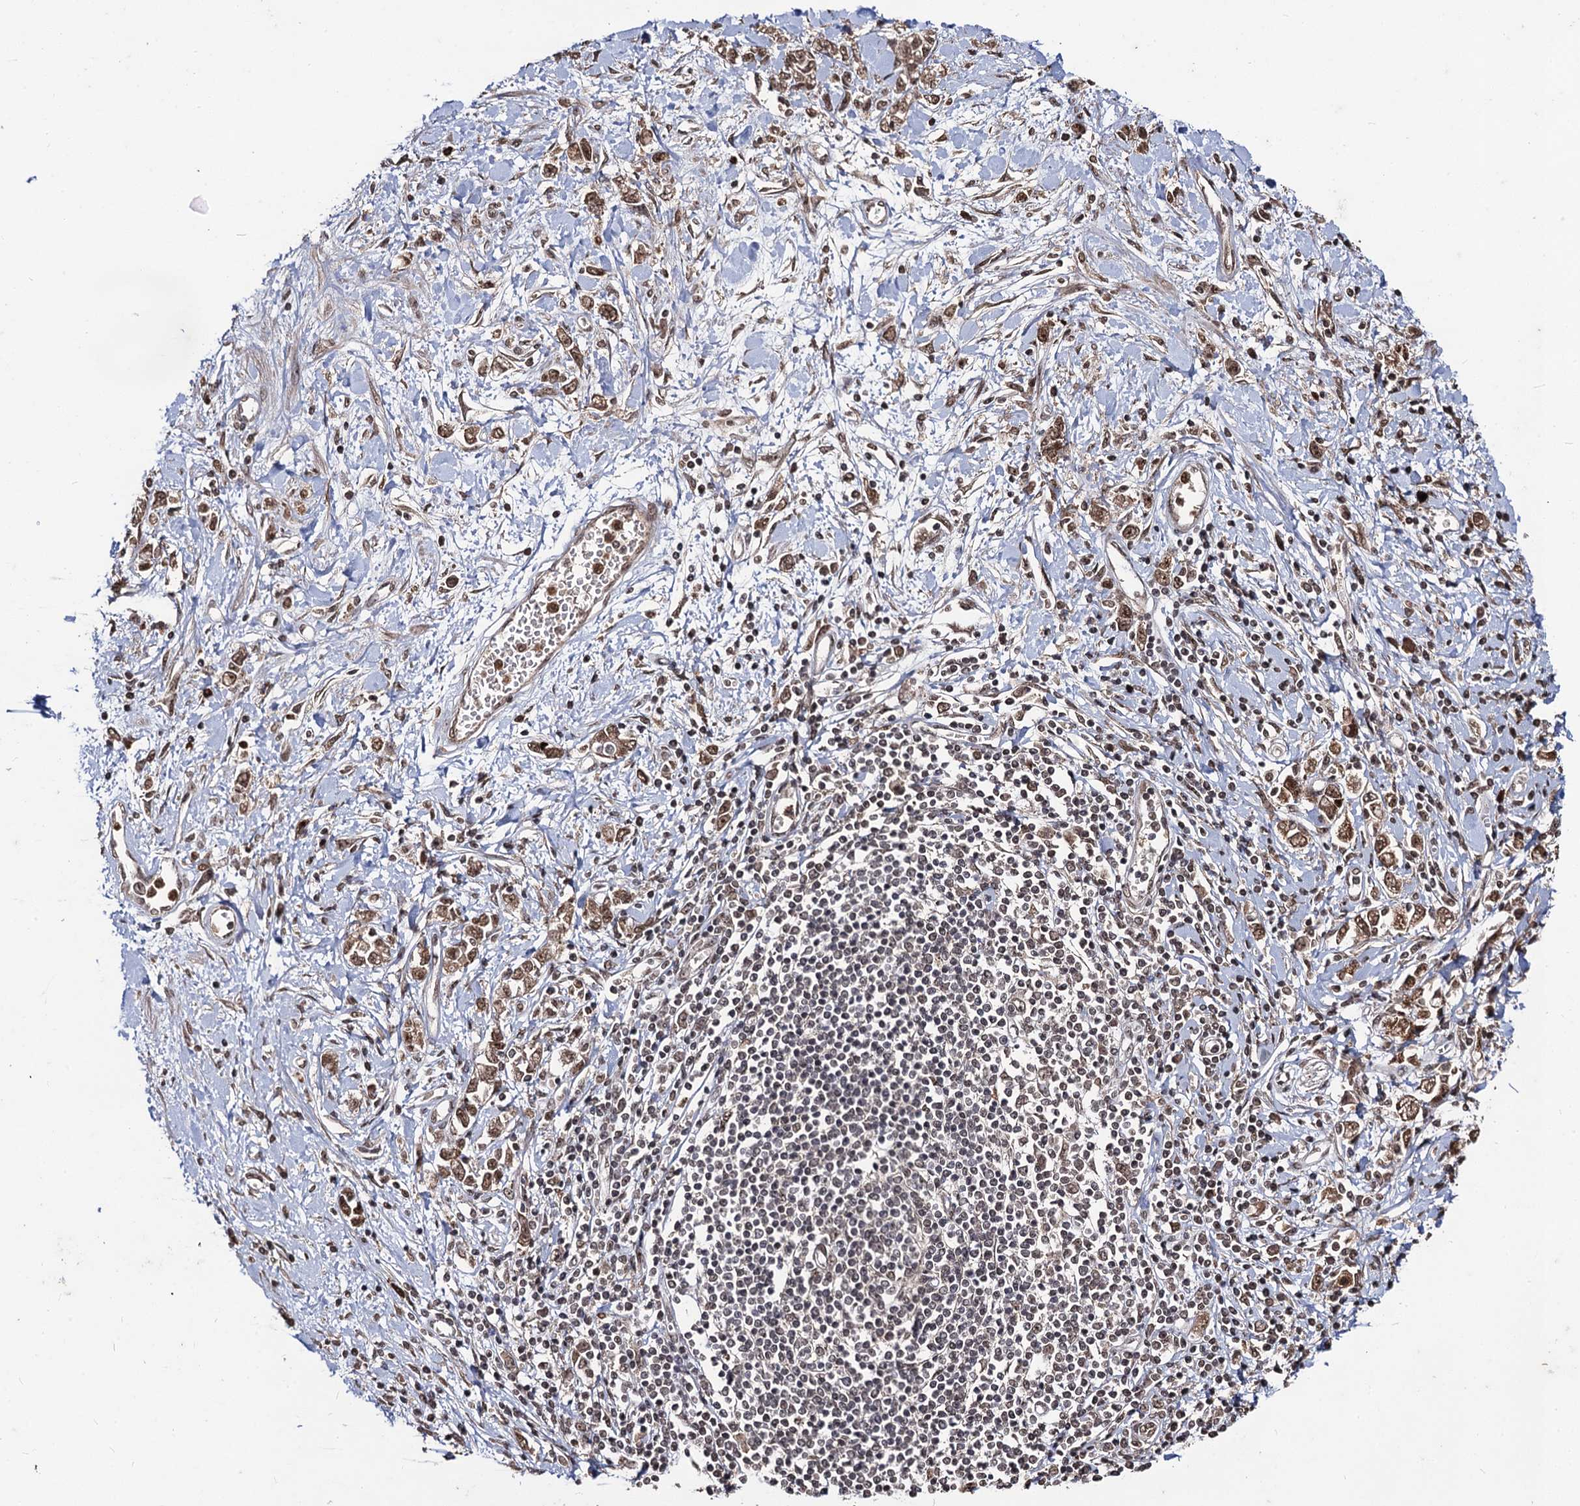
{"staining": {"intensity": "moderate", "quantity": ">75%", "location": "cytoplasmic/membranous,nuclear"}, "tissue": "stomach cancer", "cell_type": "Tumor cells", "image_type": "cancer", "snomed": [{"axis": "morphology", "description": "Adenocarcinoma, NOS"}, {"axis": "topography", "description": "Stomach"}], "caption": "High-power microscopy captured an immunohistochemistry photomicrograph of stomach adenocarcinoma, revealing moderate cytoplasmic/membranous and nuclear positivity in about >75% of tumor cells. (Brightfield microscopy of DAB IHC at high magnification).", "gene": "SFSWAP", "patient": {"sex": "female", "age": 76}}